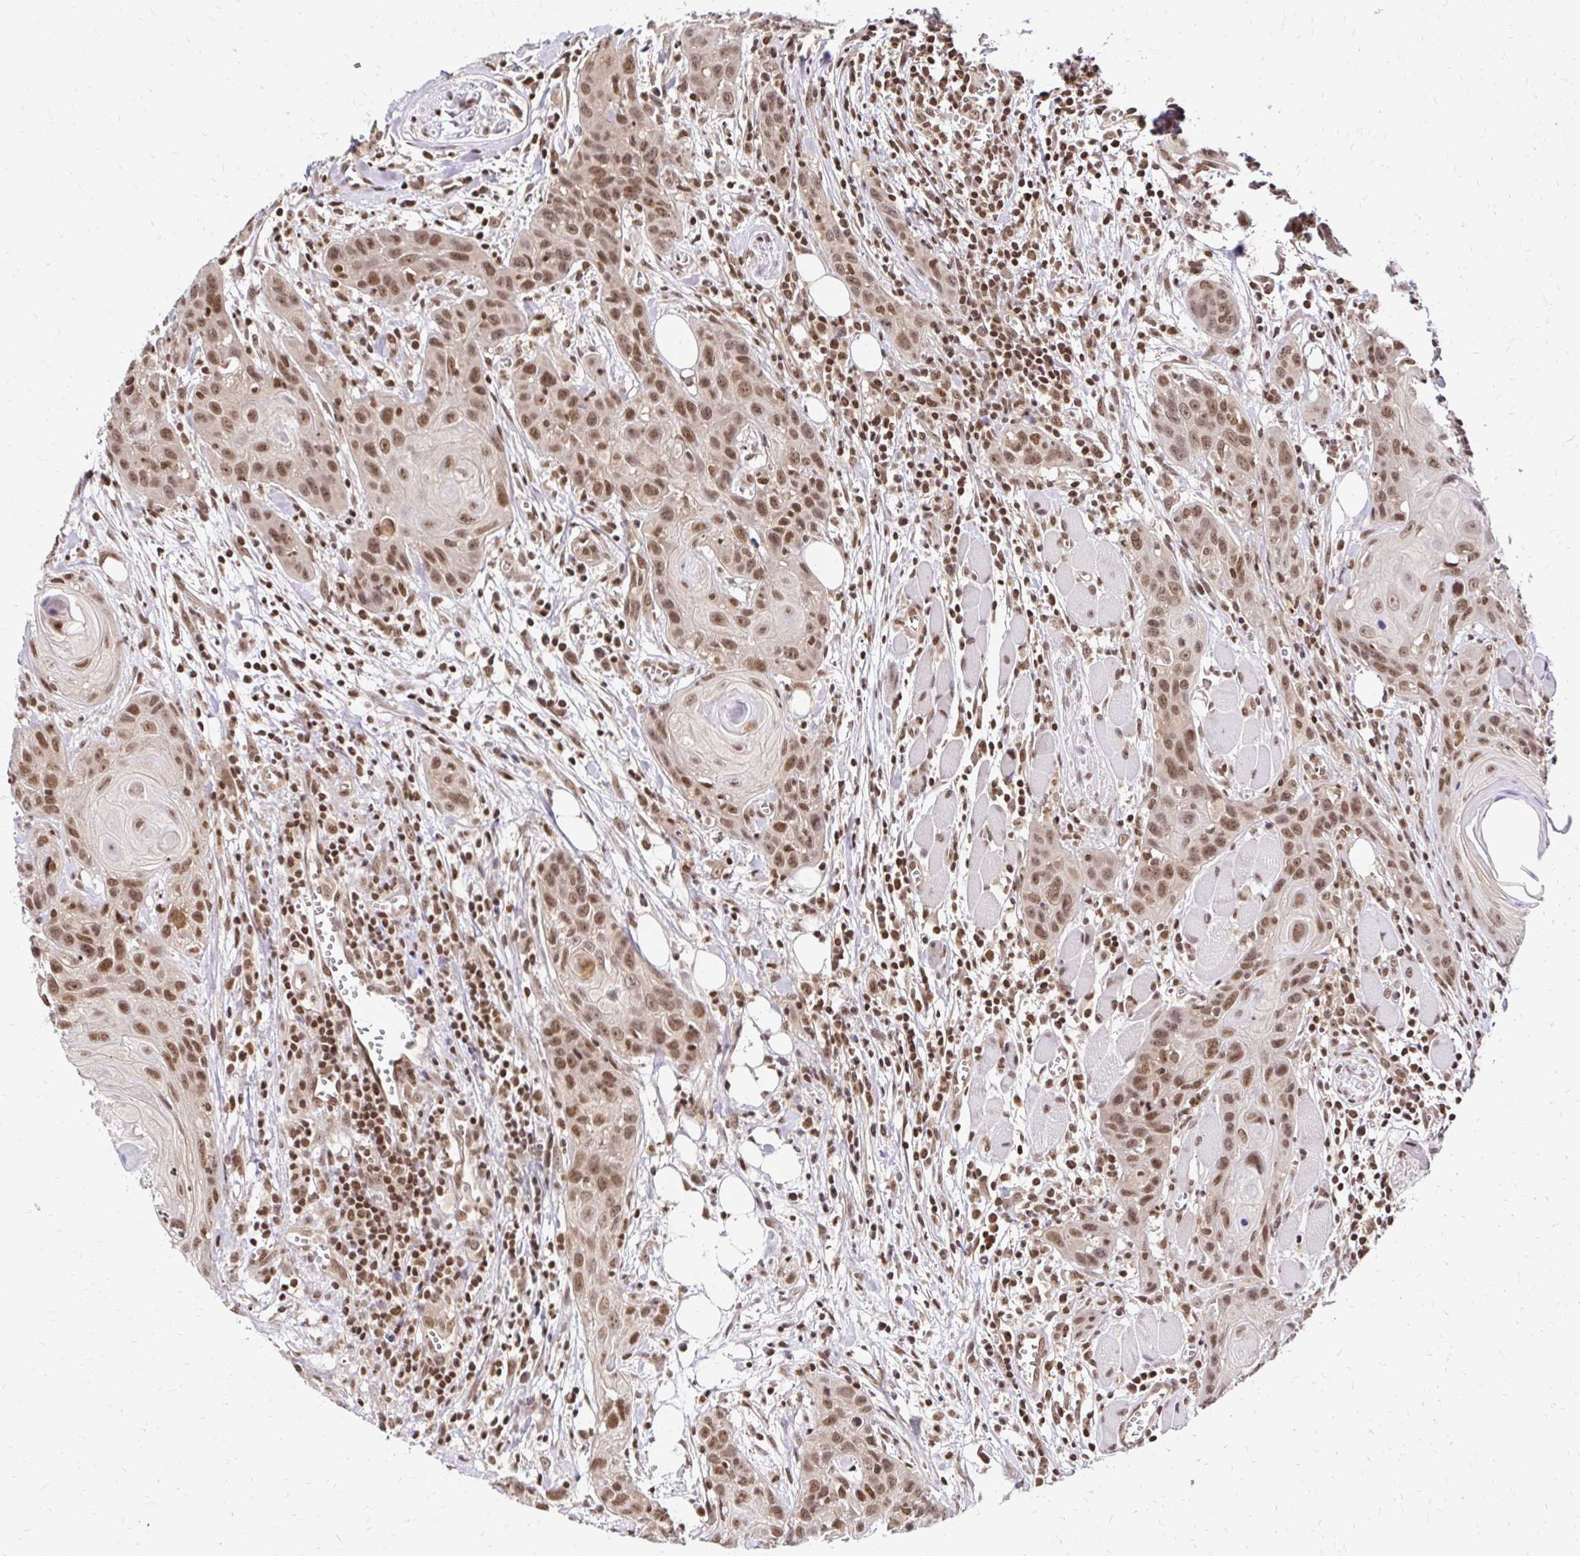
{"staining": {"intensity": "moderate", "quantity": ">75%", "location": "nuclear"}, "tissue": "head and neck cancer", "cell_type": "Tumor cells", "image_type": "cancer", "snomed": [{"axis": "morphology", "description": "Squamous cell carcinoma, NOS"}, {"axis": "topography", "description": "Oral tissue"}, {"axis": "topography", "description": "Head-Neck"}], "caption": "This photomicrograph reveals immunohistochemistry (IHC) staining of head and neck squamous cell carcinoma, with medium moderate nuclear expression in about >75% of tumor cells.", "gene": "GLYR1", "patient": {"sex": "male", "age": 58}}